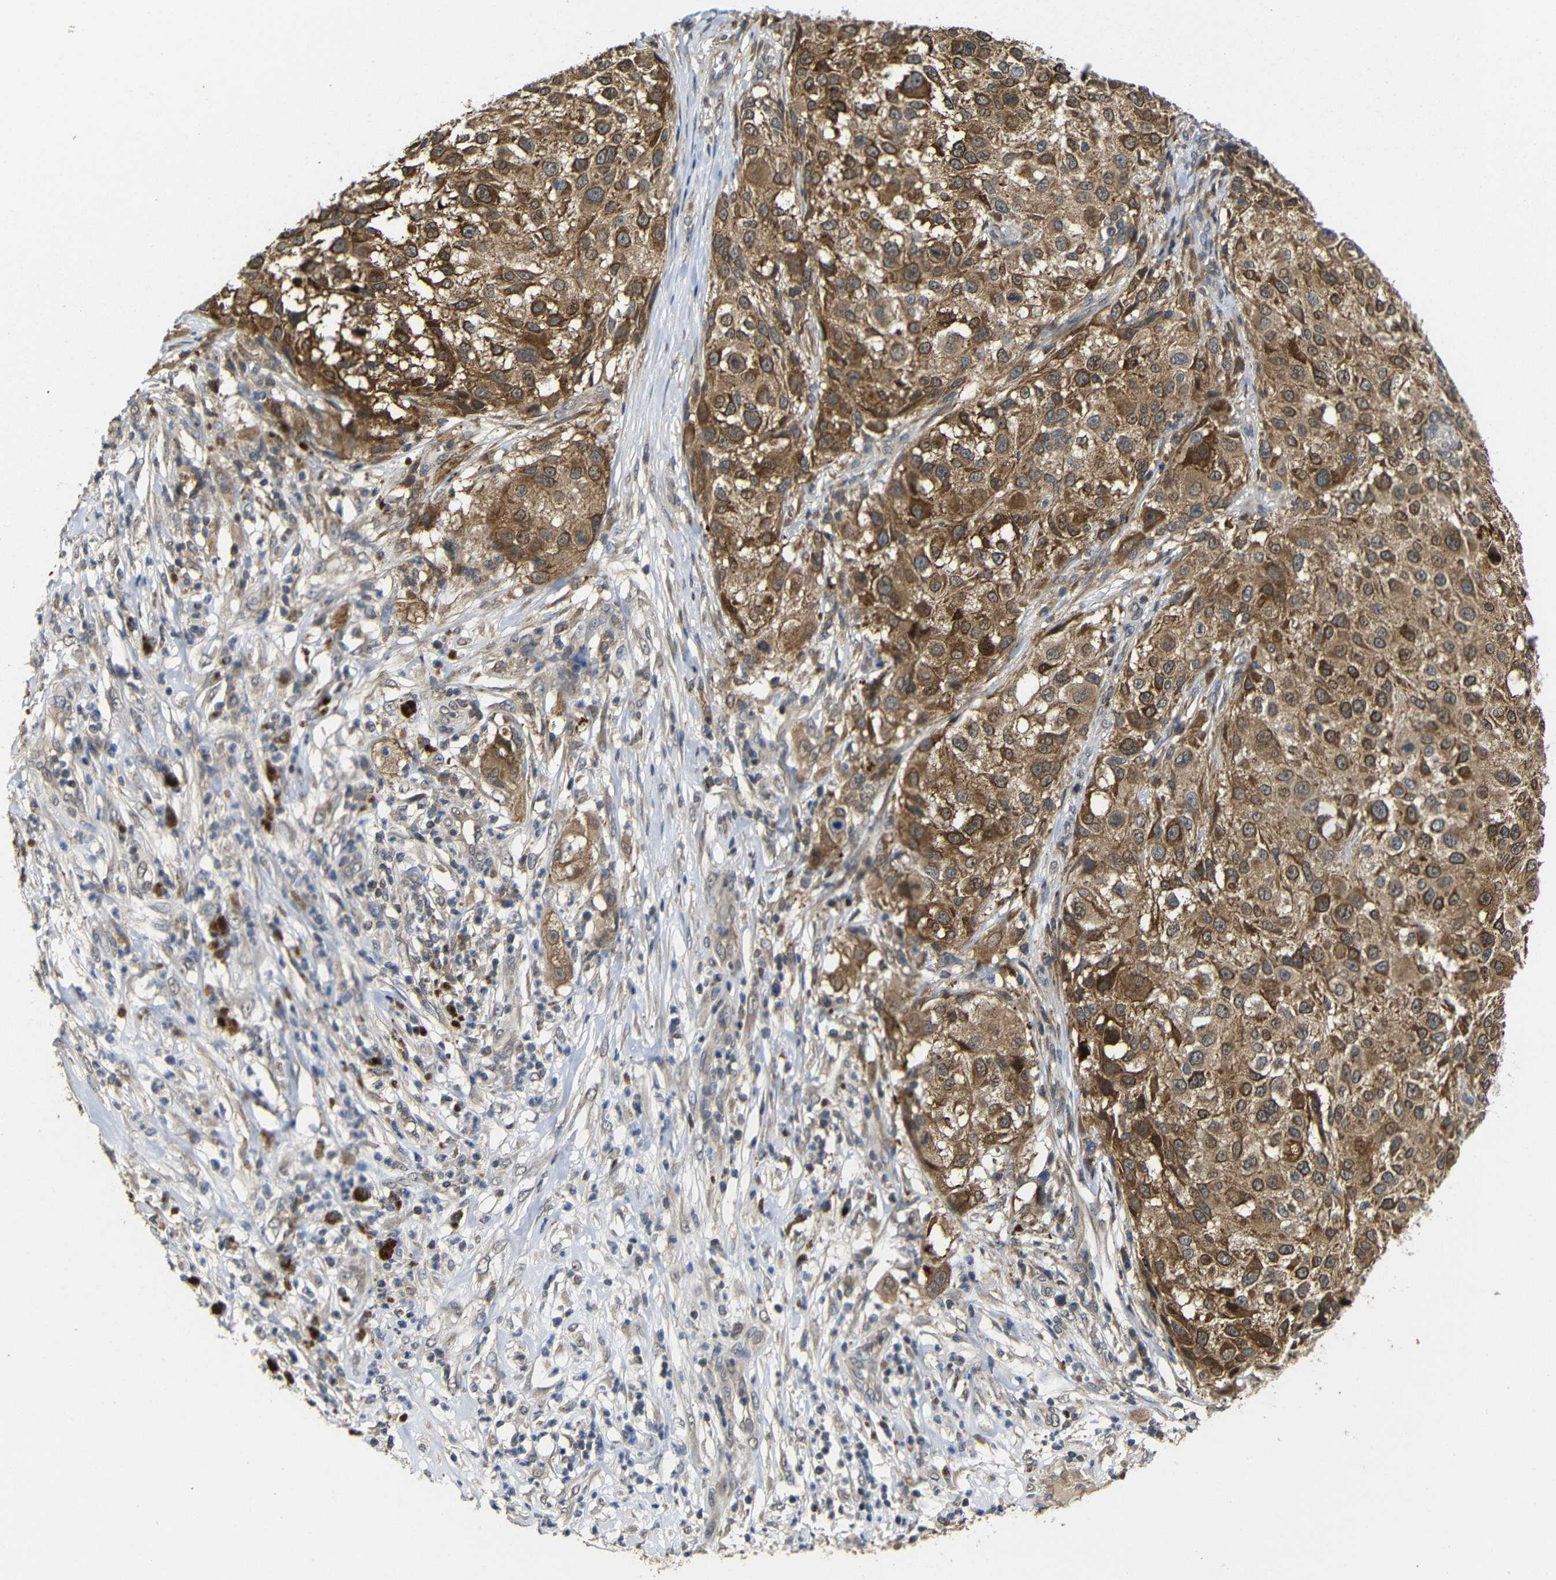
{"staining": {"intensity": "moderate", "quantity": ">75%", "location": "cytoplasmic/membranous,nuclear"}, "tissue": "melanoma", "cell_type": "Tumor cells", "image_type": "cancer", "snomed": [{"axis": "morphology", "description": "Necrosis, NOS"}, {"axis": "morphology", "description": "Malignant melanoma, NOS"}, {"axis": "topography", "description": "Skin"}], "caption": "Protein staining by immunohistochemistry exhibits moderate cytoplasmic/membranous and nuclear staining in about >75% of tumor cells in melanoma. (Brightfield microscopy of DAB IHC at high magnification).", "gene": "ATG12", "patient": {"sex": "female", "age": 87}}